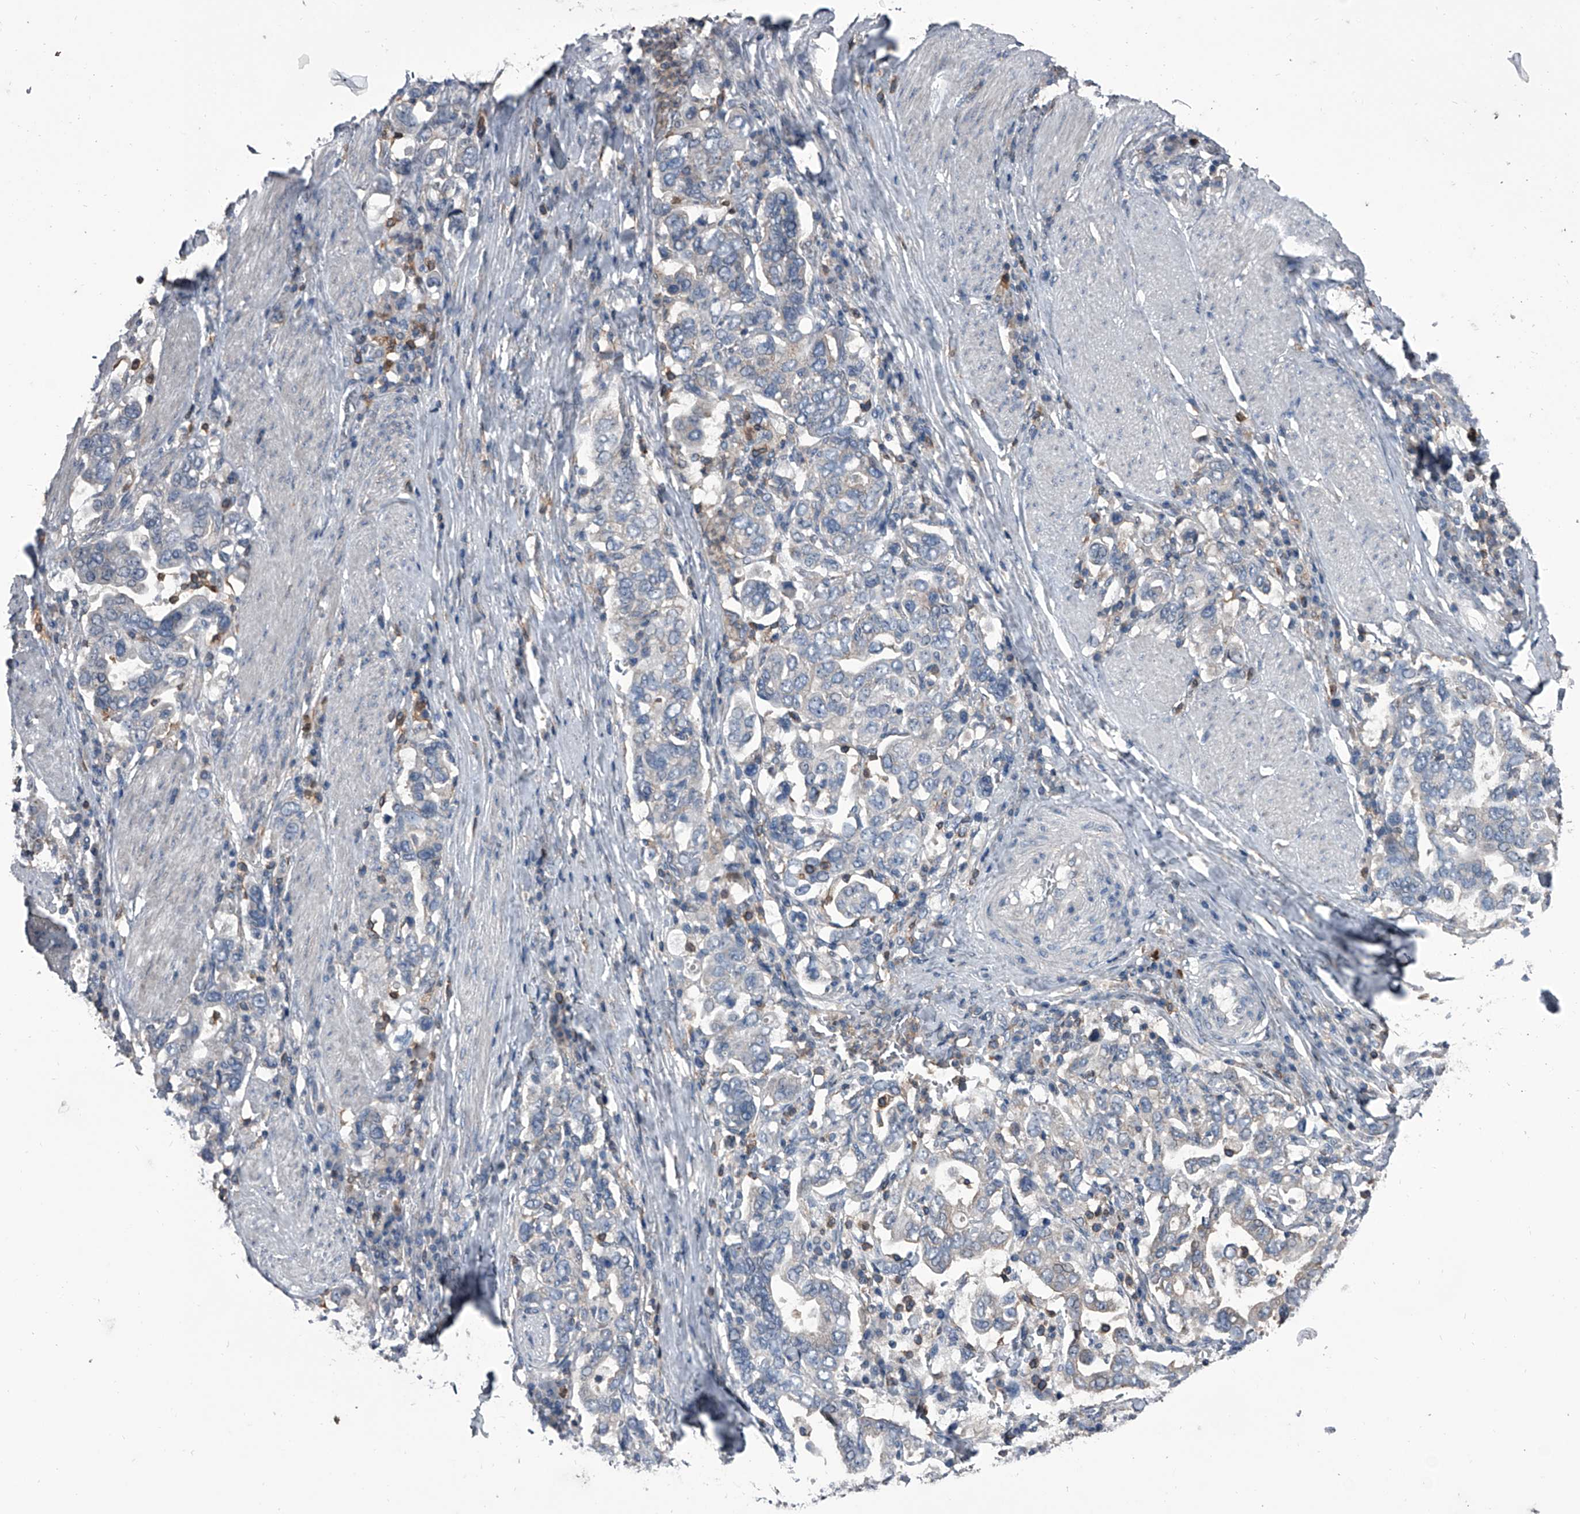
{"staining": {"intensity": "negative", "quantity": "none", "location": "none"}, "tissue": "stomach cancer", "cell_type": "Tumor cells", "image_type": "cancer", "snomed": [{"axis": "morphology", "description": "Adenocarcinoma, NOS"}, {"axis": "topography", "description": "Stomach, upper"}], "caption": "High magnification brightfield microscopy of stomach adenocarcinoma stained with DAB (brown) and counterstained with hematoxylin (blue): tumor cells show no significant positivity. The staining was performed using DAB (3,3'-diaminobenzidine) to visualize the protein expression in brown, while the nuclei were stained in blue with hematoxylin (Magnification: 20x).", "gene": "PIP5K1A", "patient": {"sex": "male", "age": 62}}